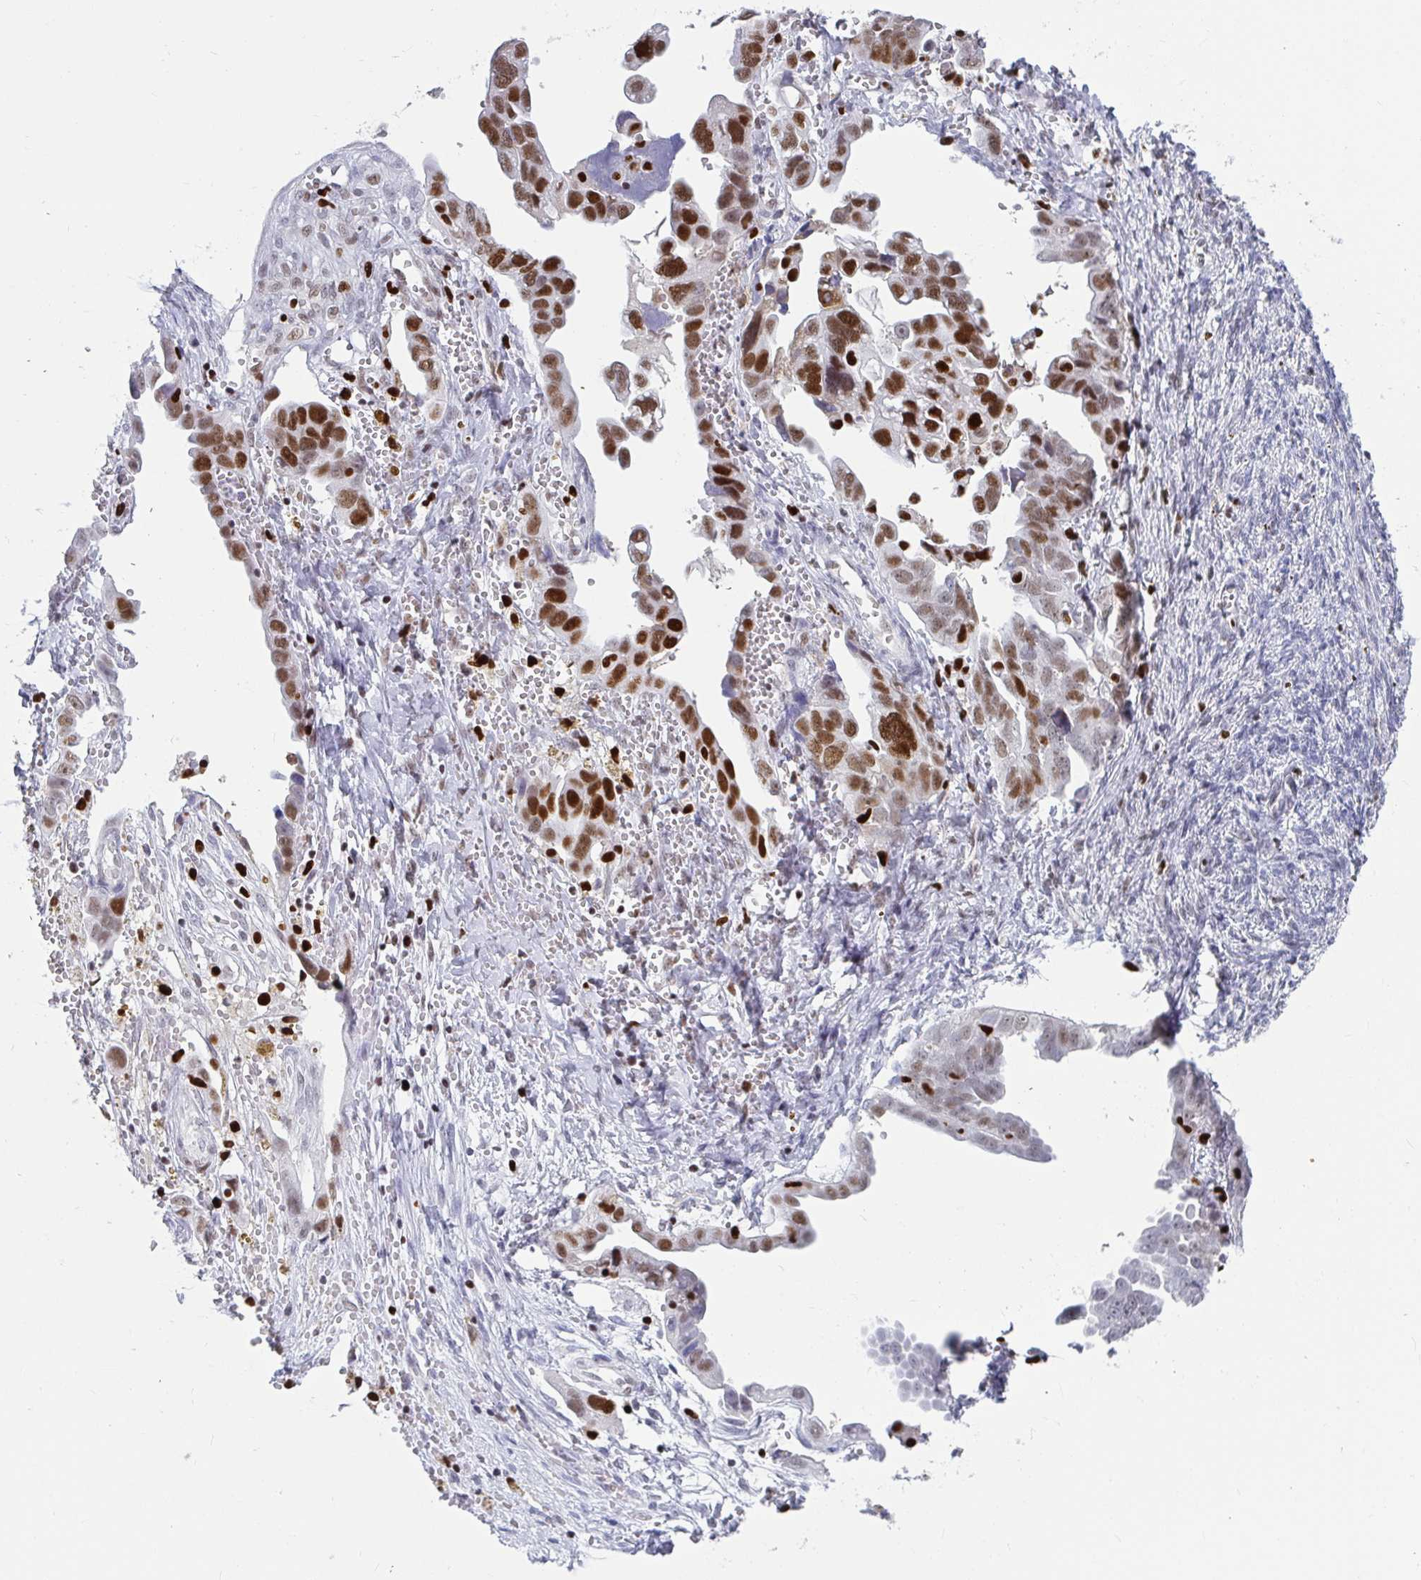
{"staining": {"intensity": "moderate", "quantity": ">75%", "location": "nuclear"}, "tissue": "ovarian cancer", "cell_type": "Tumor cells", "image_type": "cancer", "snomed": [{"axis": "morphology", "description": "Cystadenocarcinoma, serous, NOS"}, {"axis": "topography", "description": "Ovary"}], "caption": "Ovarian serous cystadenocarcinoma was stained to show a protein in brown. There is medium levels of moderate nuclear positivity in approximately >75% of tumor cells.", "gene": "ZNF586", "patient": {"sex": "female", "age": 59}}